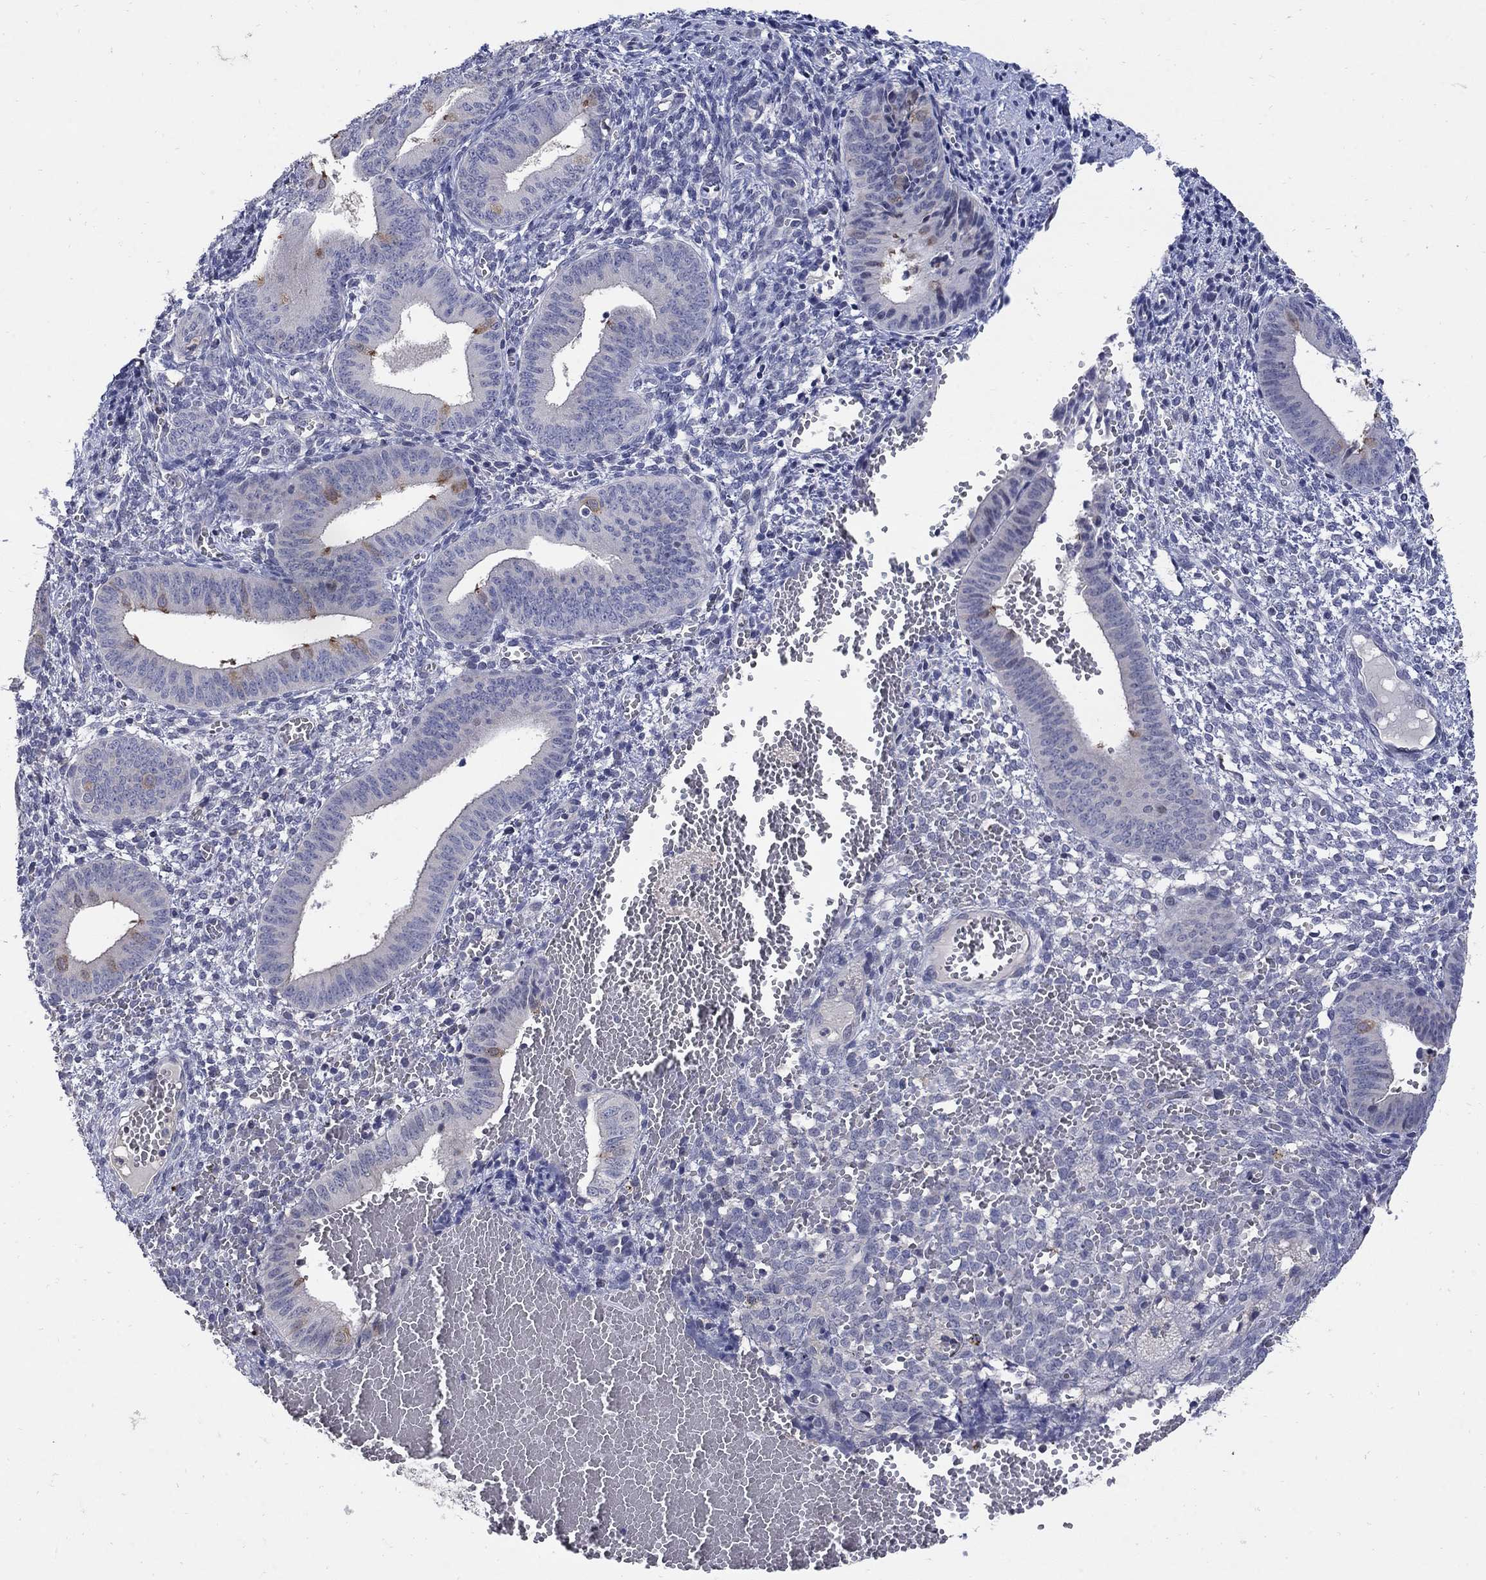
{"staining": {"intensity": "negative", "quantity": "none", "location": "none"}, "tissue": "endometrium", "cell_type": "Cells in endometrial stroma", "image_type": "normal", "snomed": [{"axis": "morphology", "description": "Normal tissue, NOS"}, {"axis": "topography", "description": "Endometrium"}], "caption": "Immunohistochemistry (IHC) of benign human endometrium shows no expression in cells in endometrial stroma.", "gene": "CETN1", "patient": {"sex": "female", "age": 42}}